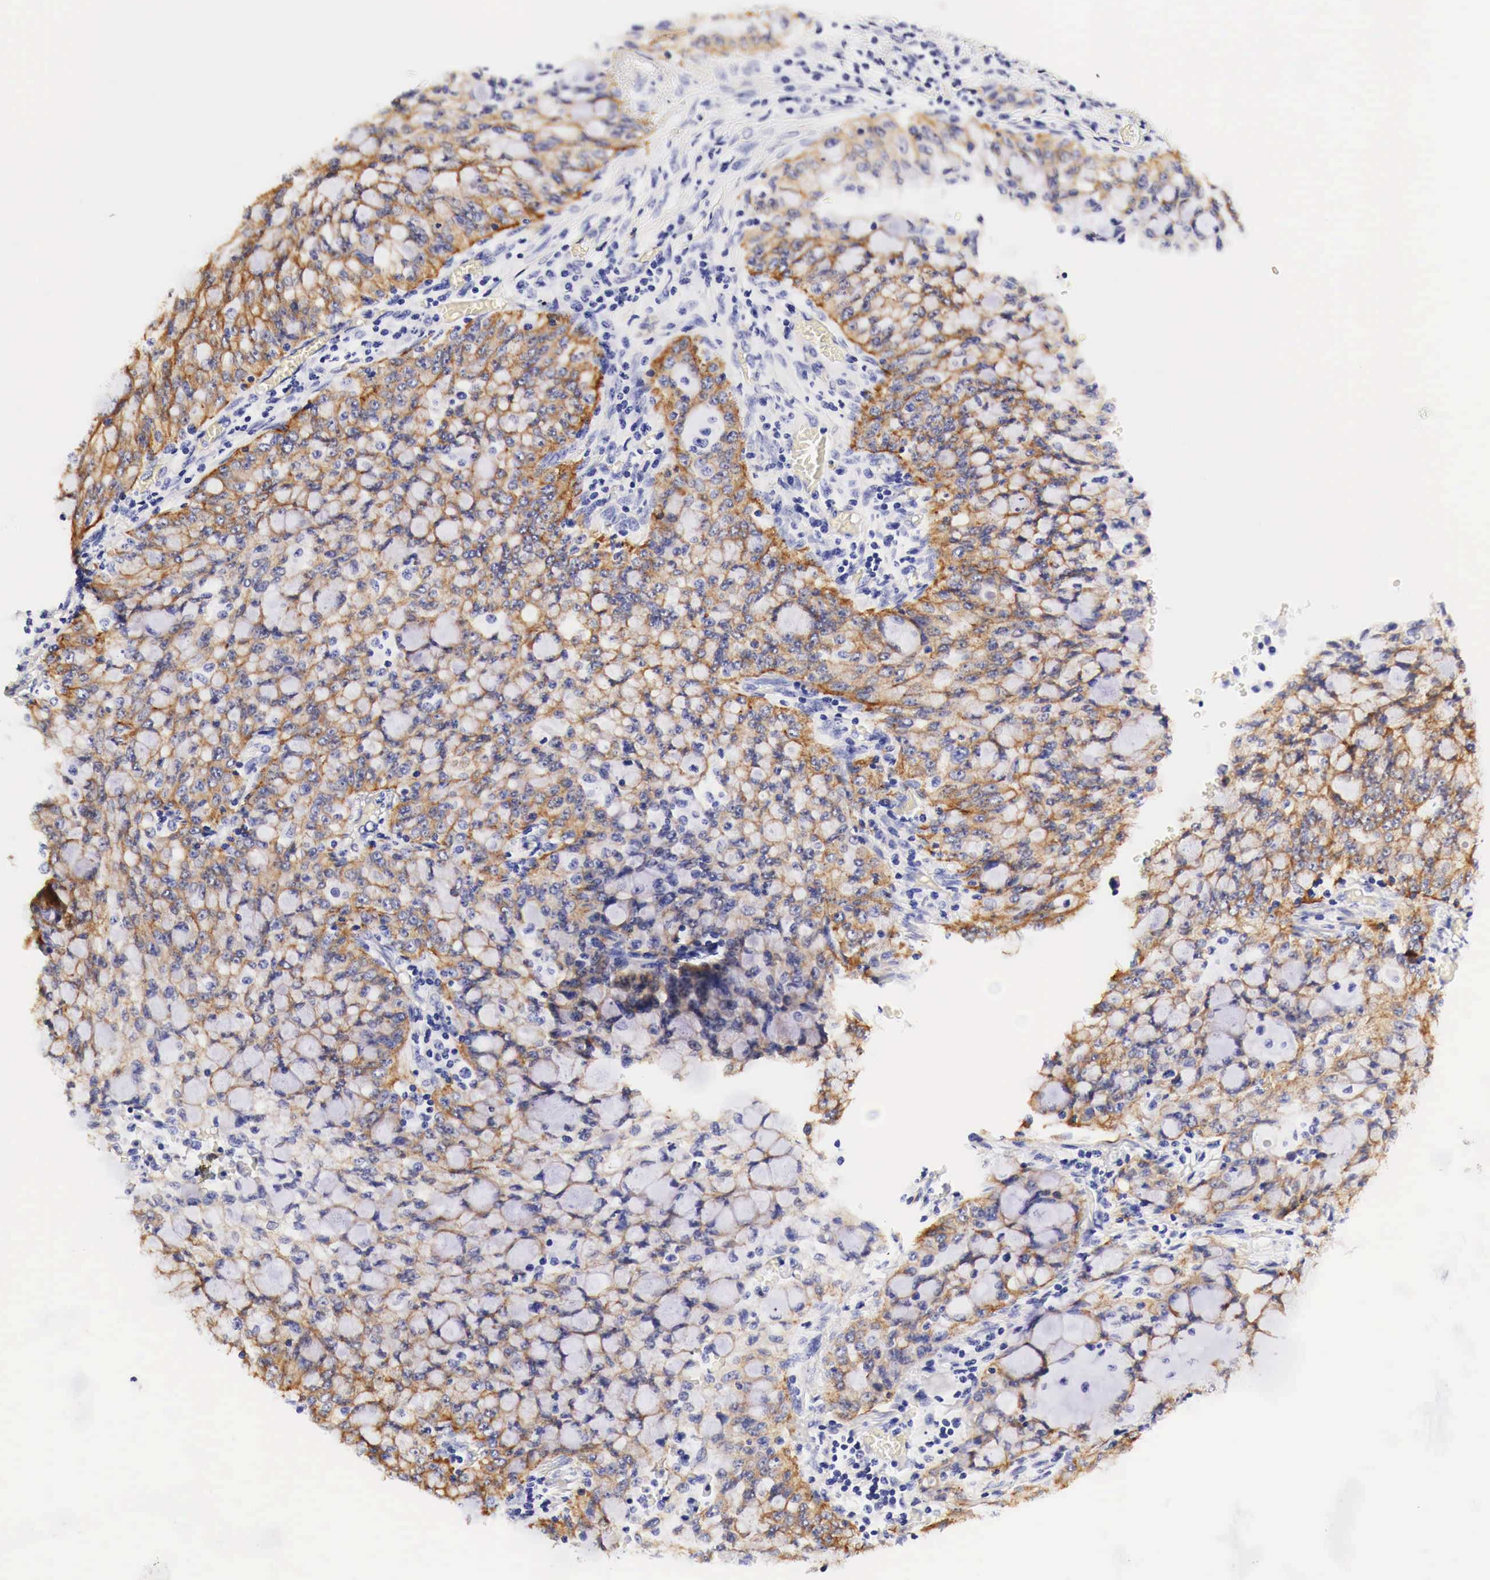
{"staining": {"intensity": "moderate", "quantity": ">75%", "location": "cytoplasmic/membranous"}, "tissue": "lung cancer", "cell_type": "Tumor cells", "image_type": "cancer", "snomed": [{"axis": "morphology", "description": "Adenocarcinoma, NOS"}, {"axis": "topography", "description": "Lung"}], "caption": "This histopathology image shows immunohistochemistry staining of human lung adenocarcinoma, with medium moderate cytoplasmic/membranous expression in about >75% of tumor cells.", "gene": "EGFR", "patient": {"sex": "female", "age": 44}}